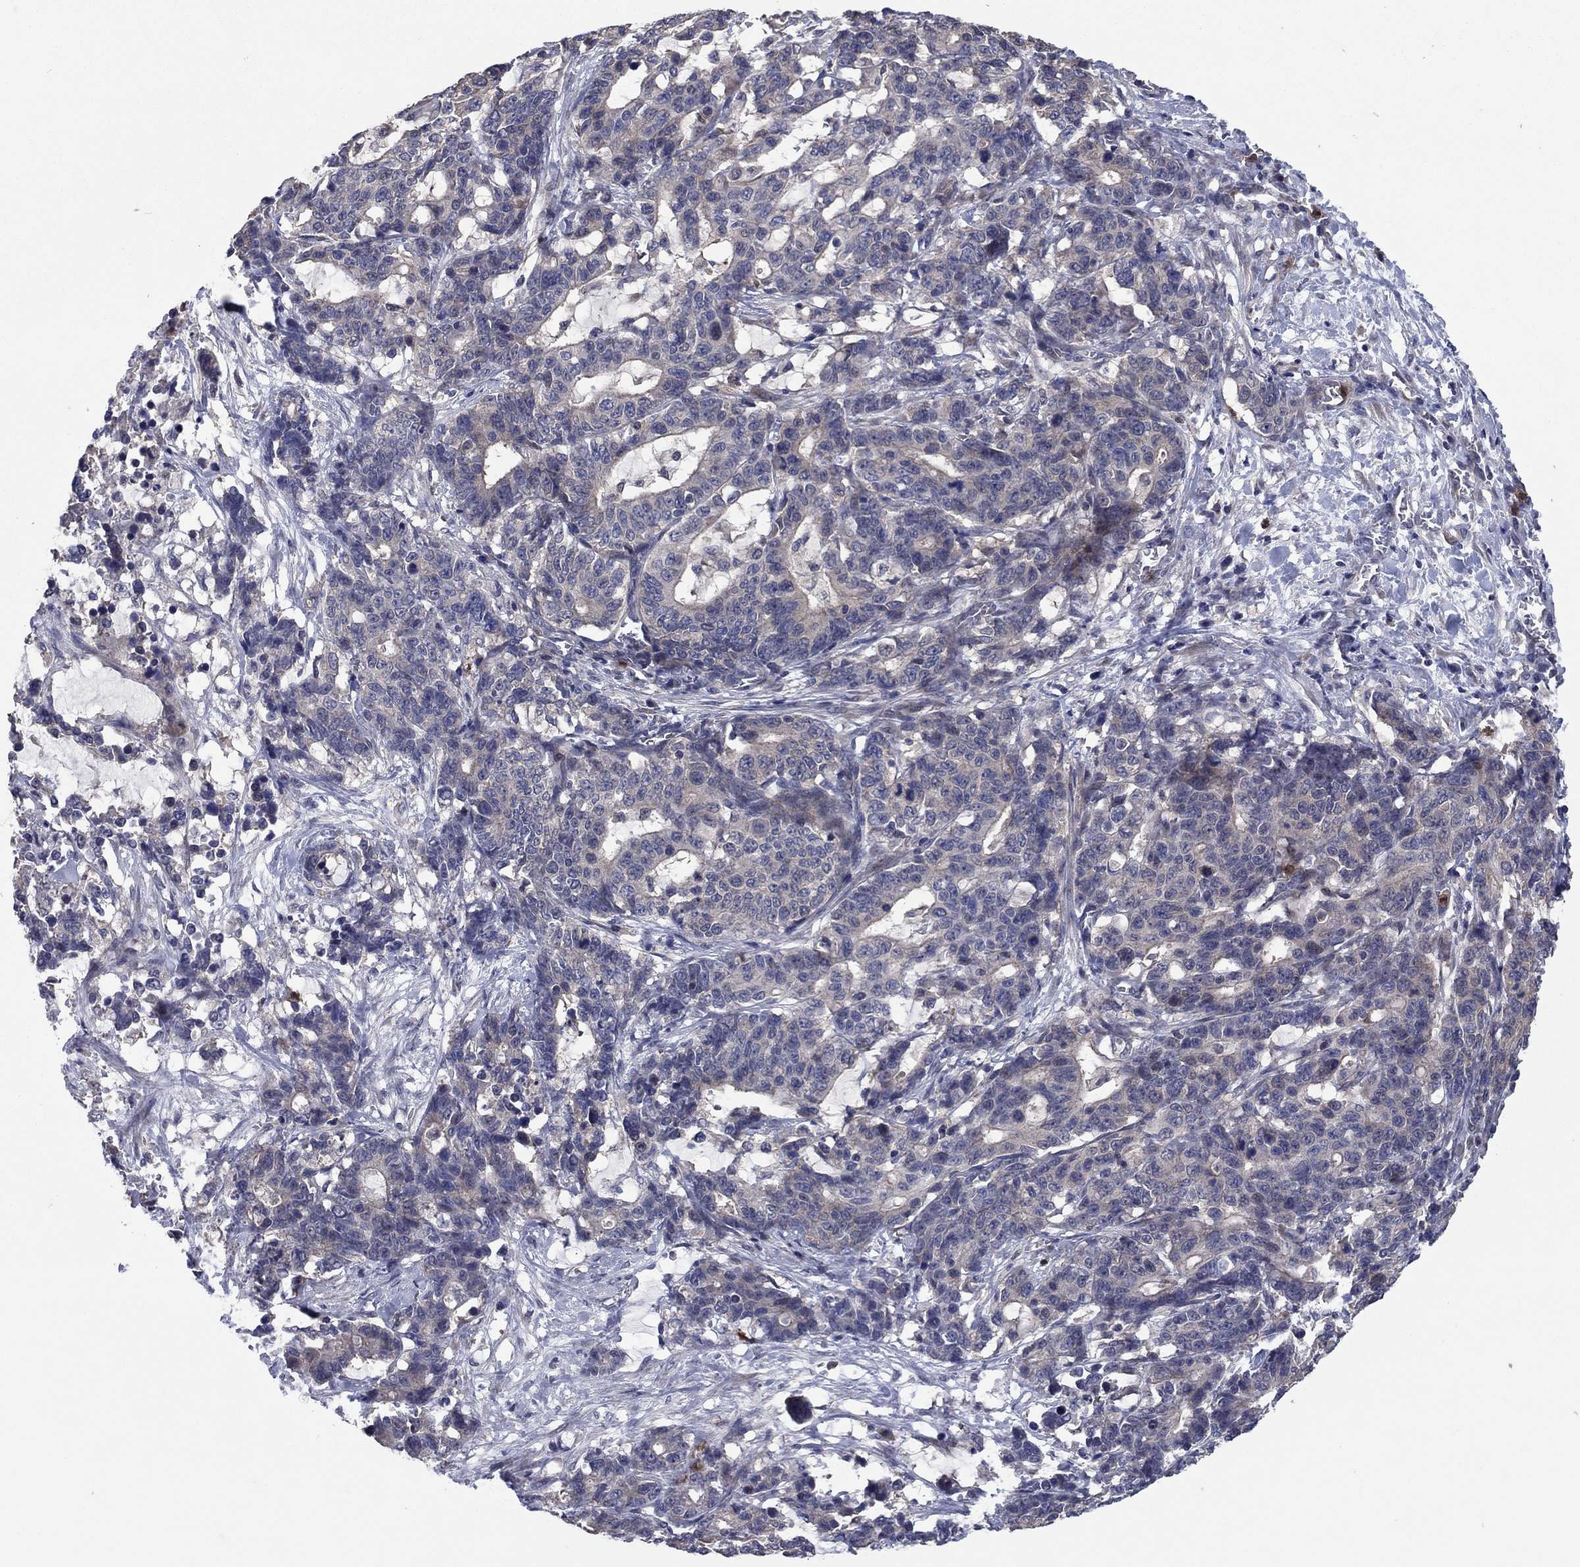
{"staining": {"intensity": "negative", "quantity": "none", "location": "none"}, "tissue": "stomach cancer", "cell_type": "Tumor cells", "image_type": "cancer", "snomed": [{"axis": "morphology", "description": "Normal tissue, NOS"}, {"axis": "morphology", "description": "Adenocarcinoma, NOS"}, {"axis": "topography", "description": "Stomach"}], "caption": "Immunohistochemistry (IHC) photomicrograph of stomach cancer stained for a protein (brown), which reveals no staining in tumor cells.", "gene": "MSRB1", "patient": {"sex": "female", "age": 64}}